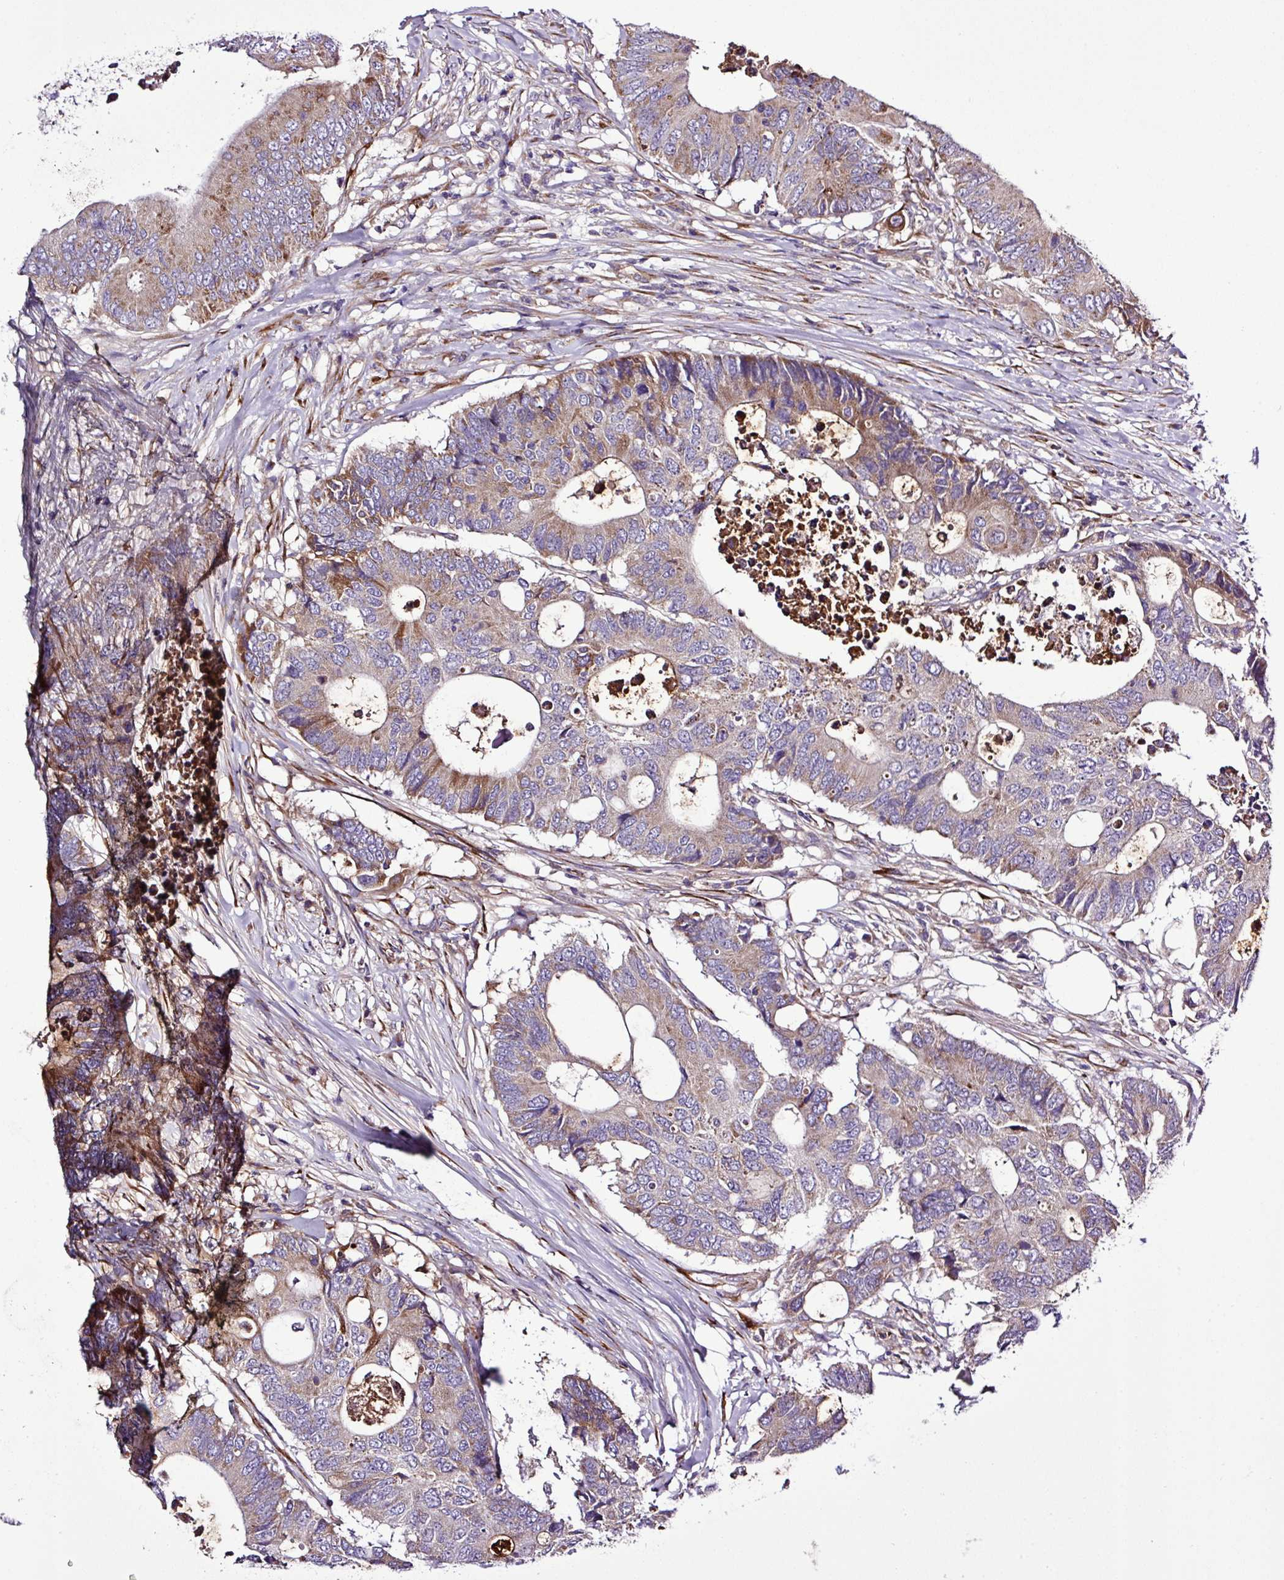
{"staining": {"intensity": "moderate", "quantity": "25%-75%", "location": "cytoplasmic/membranous"}, "tissue": "colorectal cancer", "cell_type": "Tumor cells", "image_type": "cancer", "snomed": [{"axis": "morphology", "description": "Adenocarcinoma, NOS"}, {"axis": "topography", "description": "Colon"}], "caption": "The image reveals staining of adenocarcinoma (colorectal), revealing moderate cytoplasmic/membranous protein positivity (brown color) within tumor cells. (DAB (3,3'-diaminobenzidine) IHC with brightfield microscopy, high magnification).", "gene": "CWH43", "patient": {"sex": "male", "age": 71}}